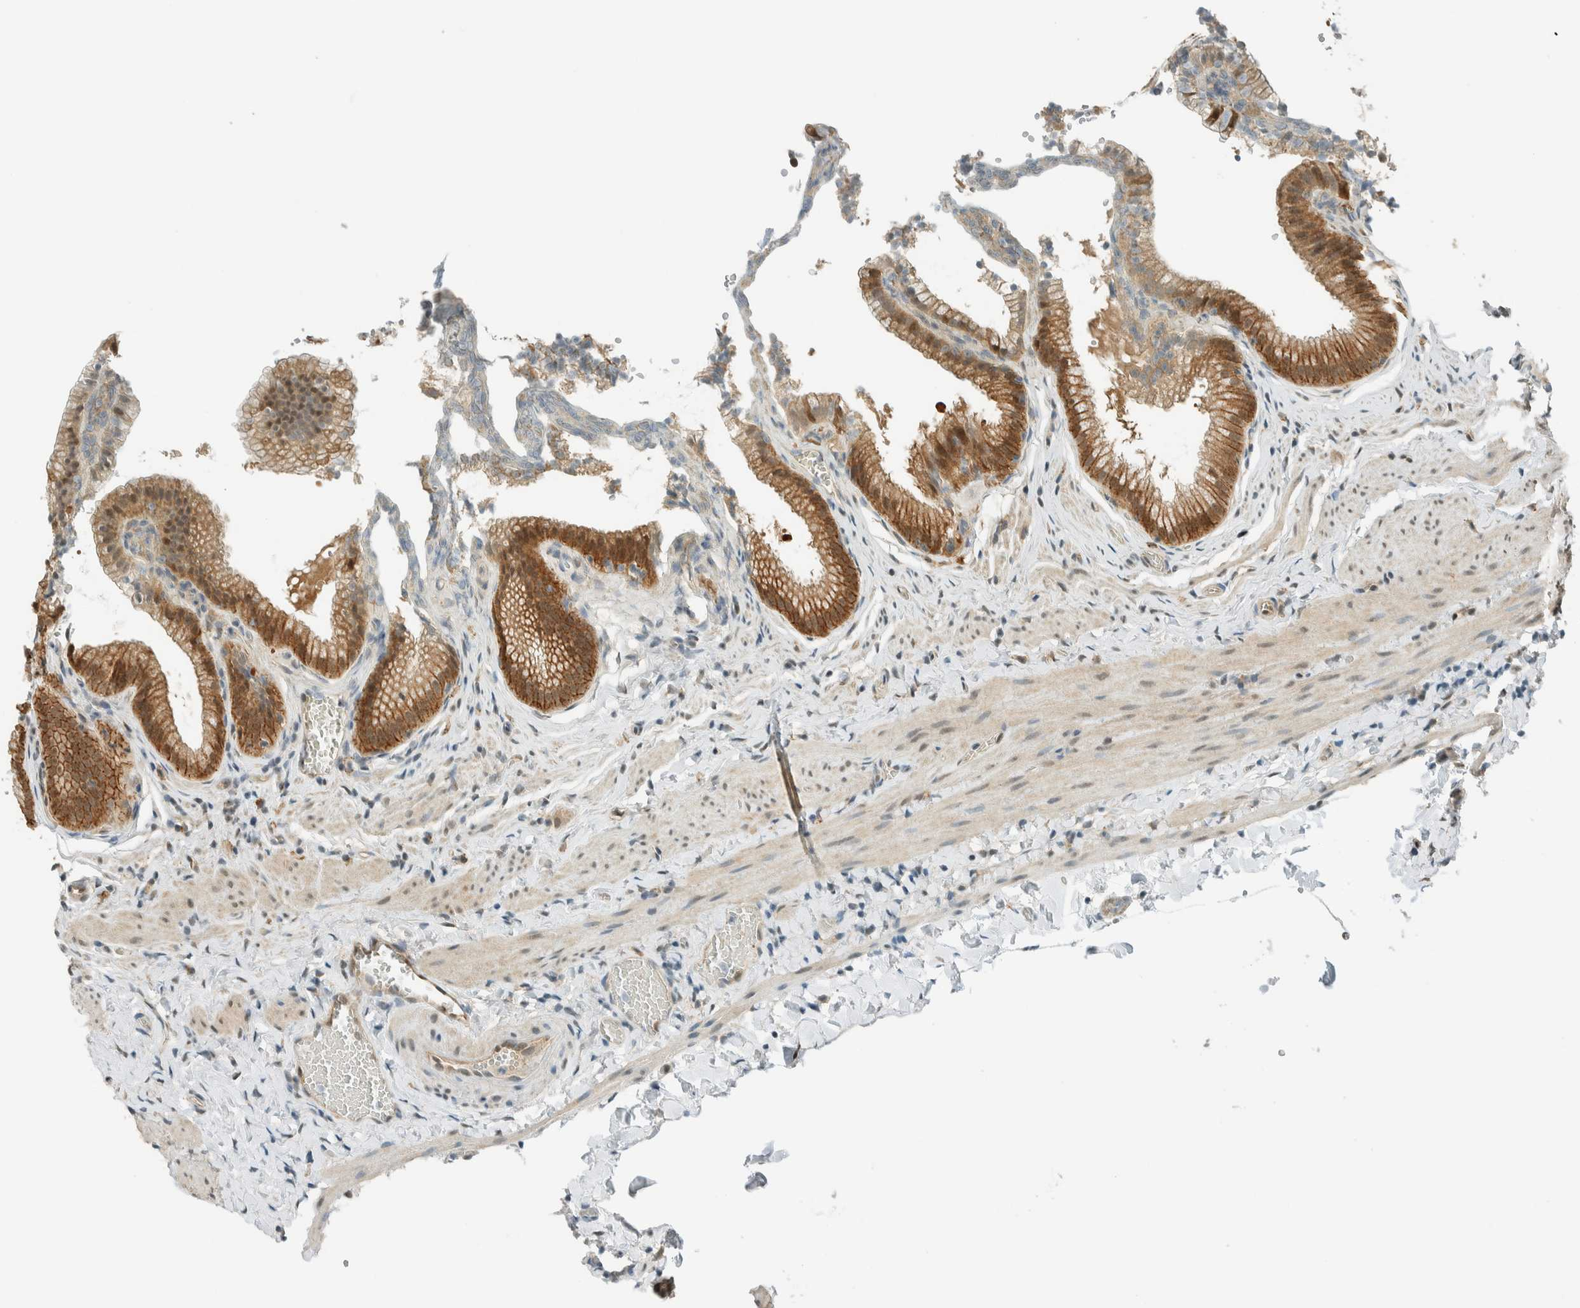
{"staining": {"intensity": "moderate", "quantity": ">75%", "location": "cytoplasmic/membranous,nuclear"}, "tissue": "gallbladder", "cell_type": "Glandular cells", "image_type": "normal", "snomed": [{"axis": "morphology", "description": "Normal tissue, NOS"}, {"axis": "topography", "description": "Gallbladder"}], "caption": "Glandular cells show moderate cytoplasmic/membranous,nuclear expression in about >75% of cells in unremarkable gallbladder.", "gene": "NIBAN2", "patient": {"sex": "male", "age": 38}}